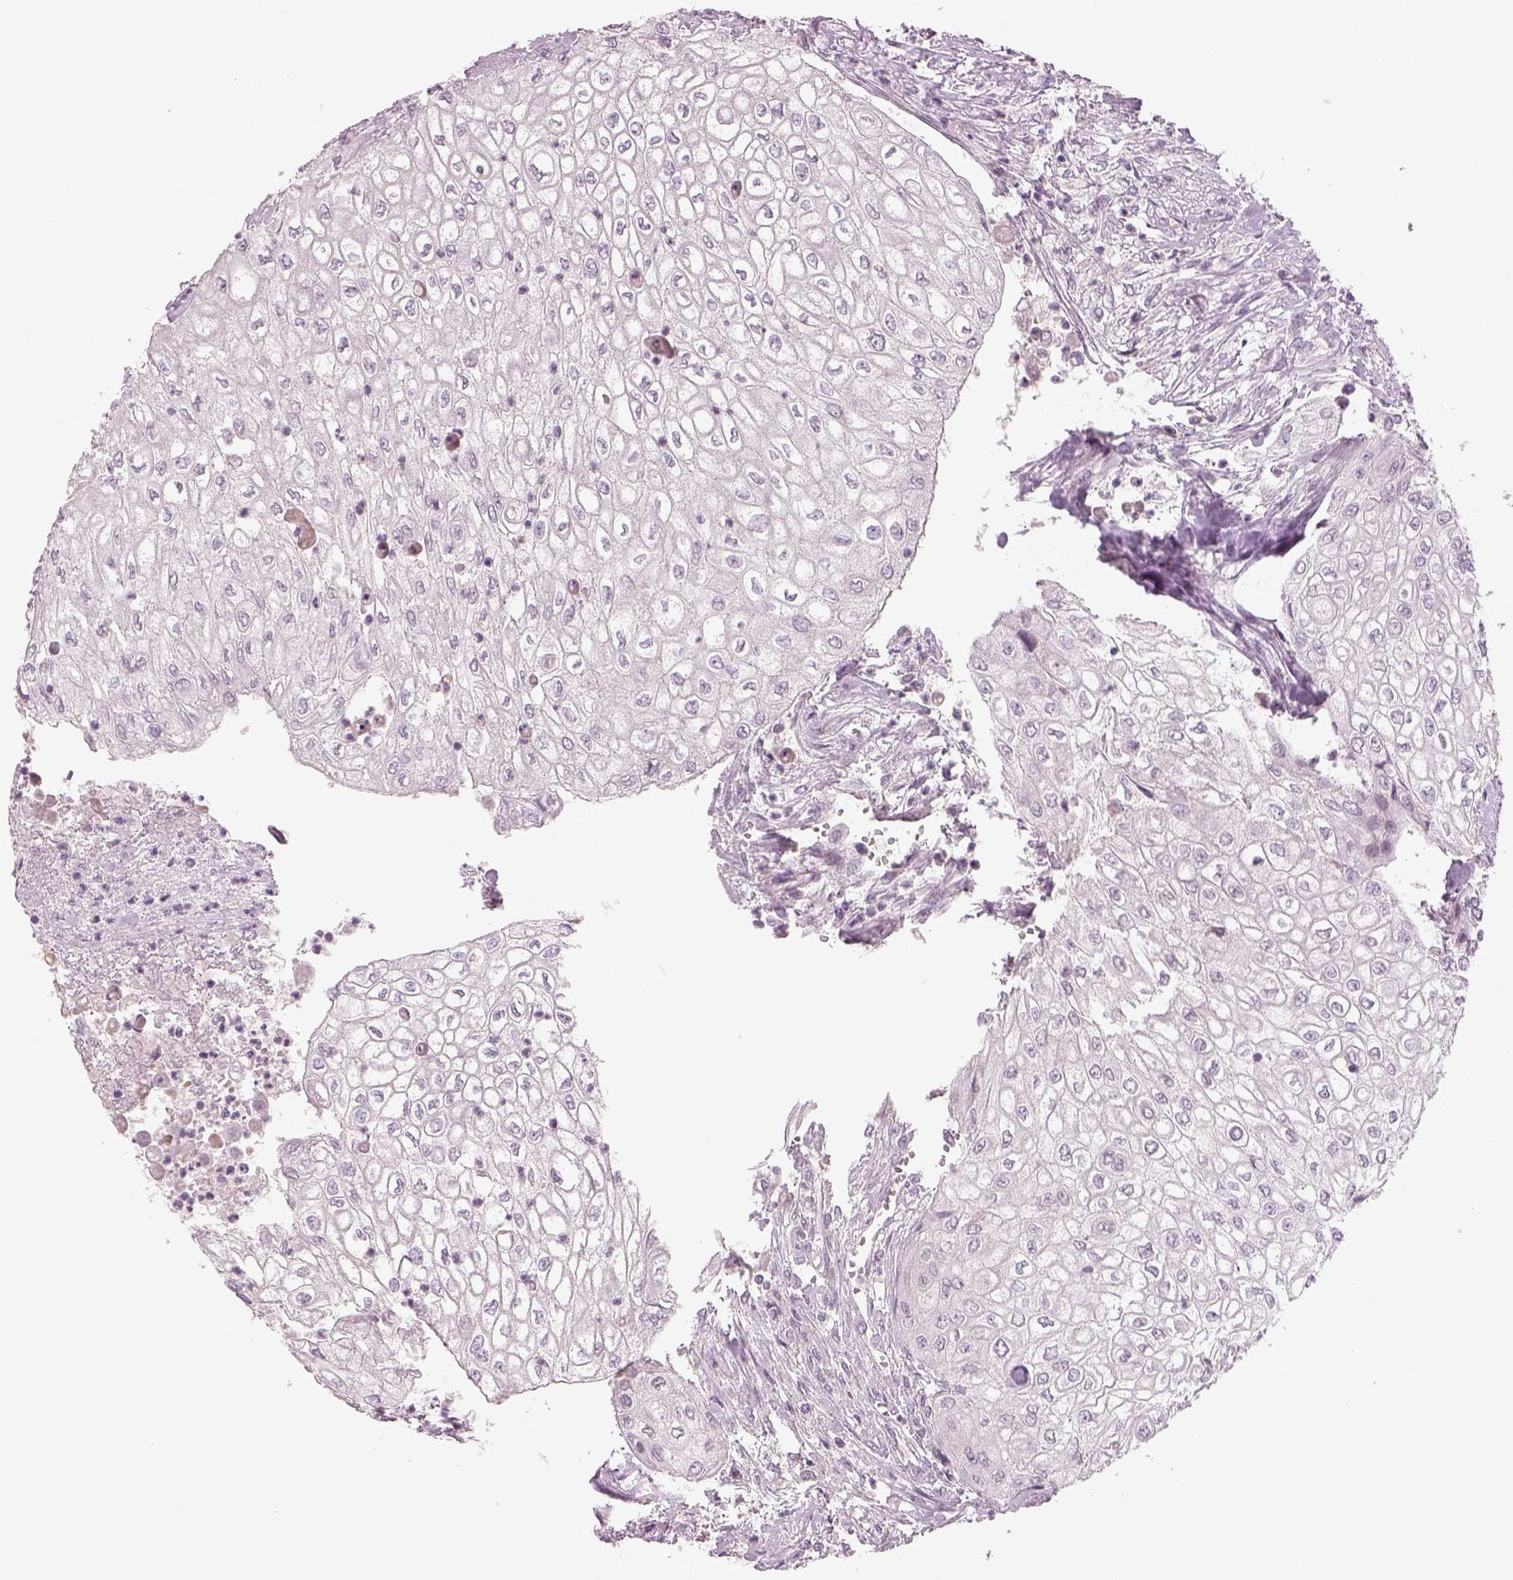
{"staining": {"intensity": "negative", "quantity": "none", "location": "none"}, "tissue": "urothelial cancer", "cell_type": "Tumor cells", "image_type": "cancer", "snomed": [{"axis": "morphology", "description": "Urothelial carcinoma, High grade"}, {"axis": "topography", "description": "Urinary bladder"}], "caption": "Immunohistochemical staining of human high-grade urothelial carcinoma displays no significant expression in tumor cells.", "gene": "PENK", "patient": {"sex": "male", "age": 62}}